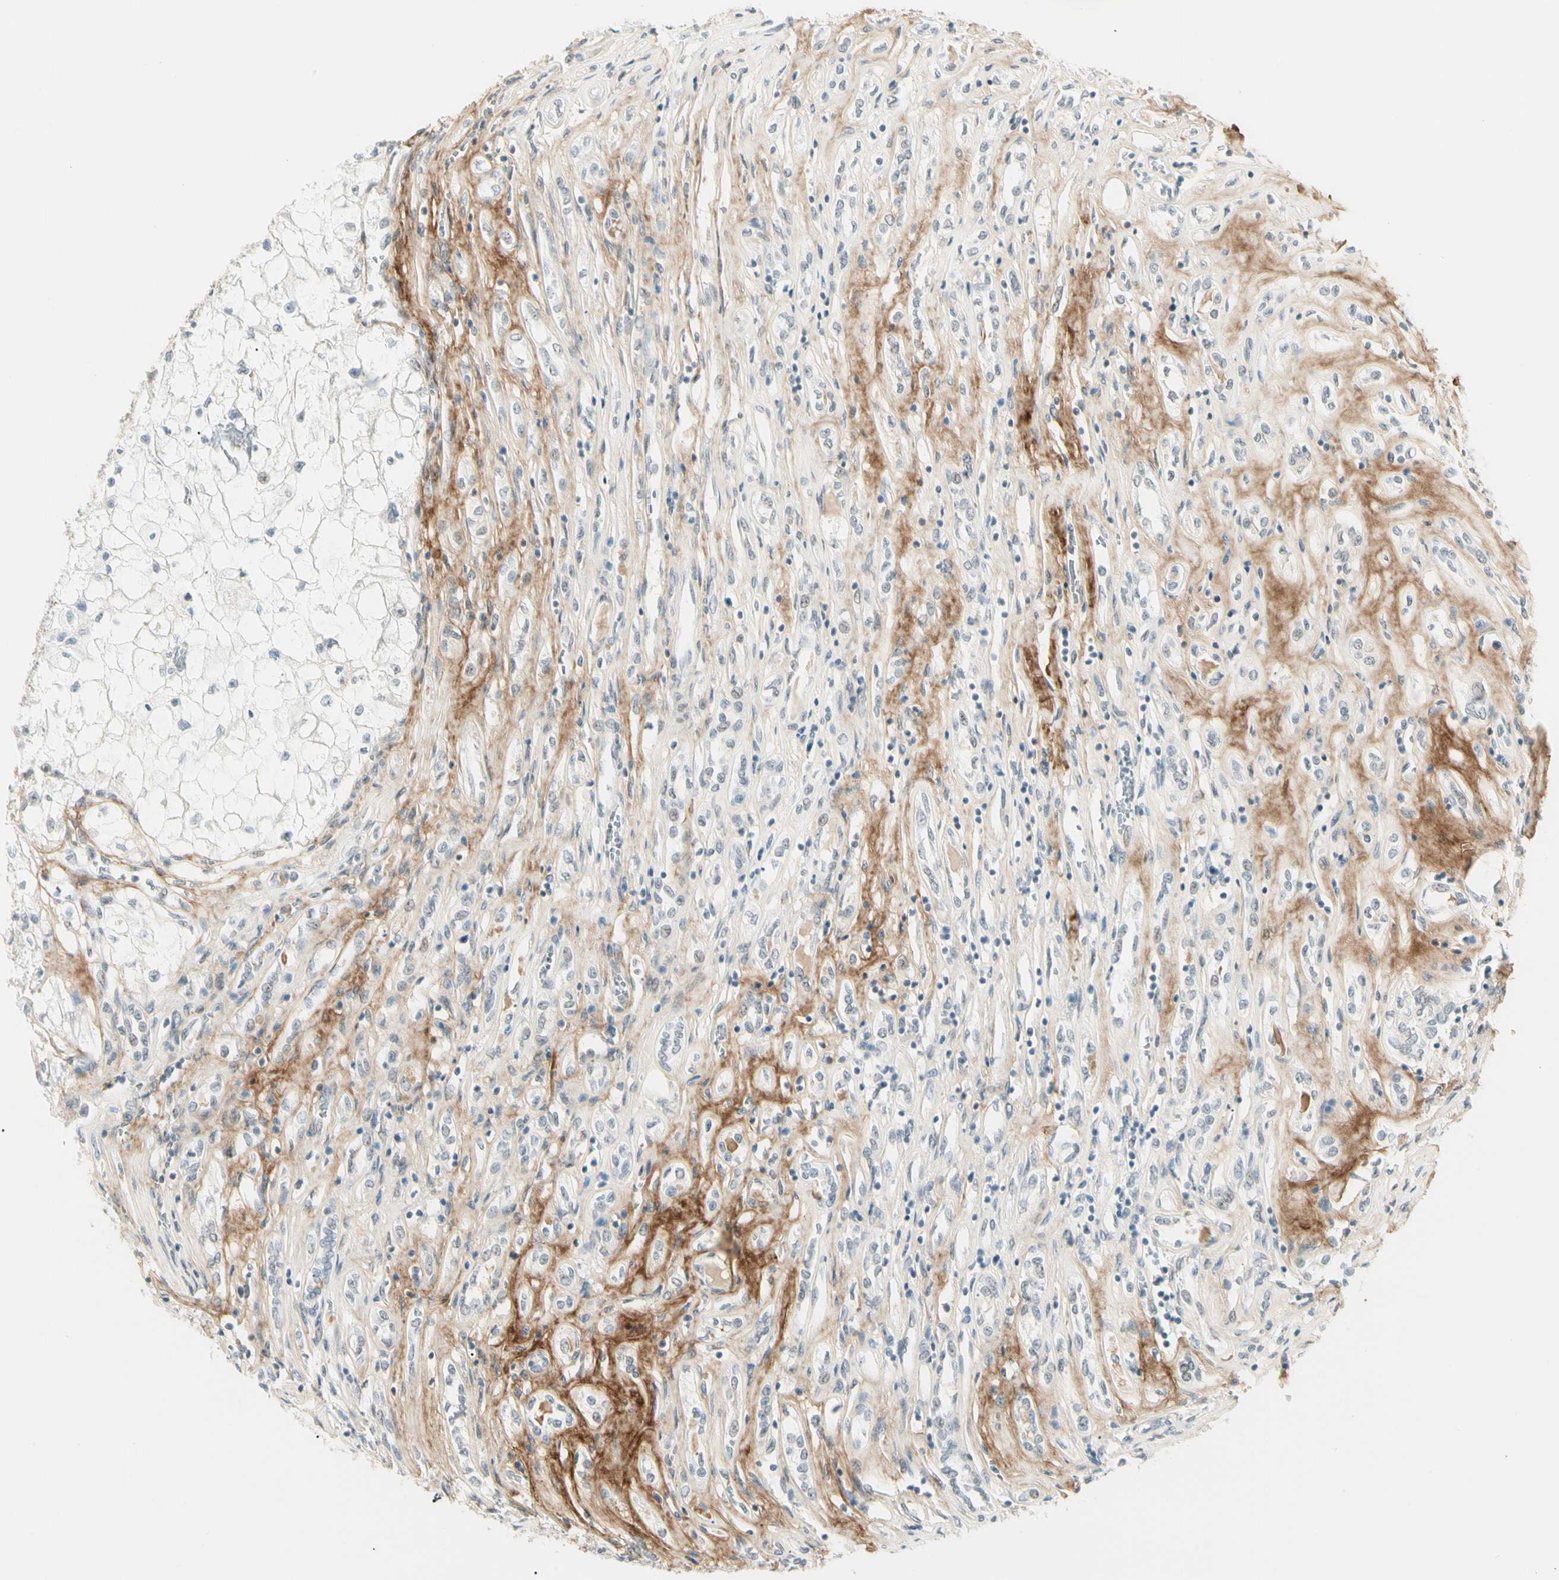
{"staining": {"intensity": "negative", "quantity": "none", "location": "none"}, "tissue": "renal cancer", "cell_type": "Tumor cells", "image_type": "cancer", "snomed": [{"axis": "morphology", "description": "Adenocarcinoma, NOS"}, {"axis": "topography", "description": "Kidney"}], "caption": "Tumor cells are negative for brown protein staining in adenocarcinoma (renal).", "gene": "ASPN", "patient": {"sex": "female", "age": 70}}